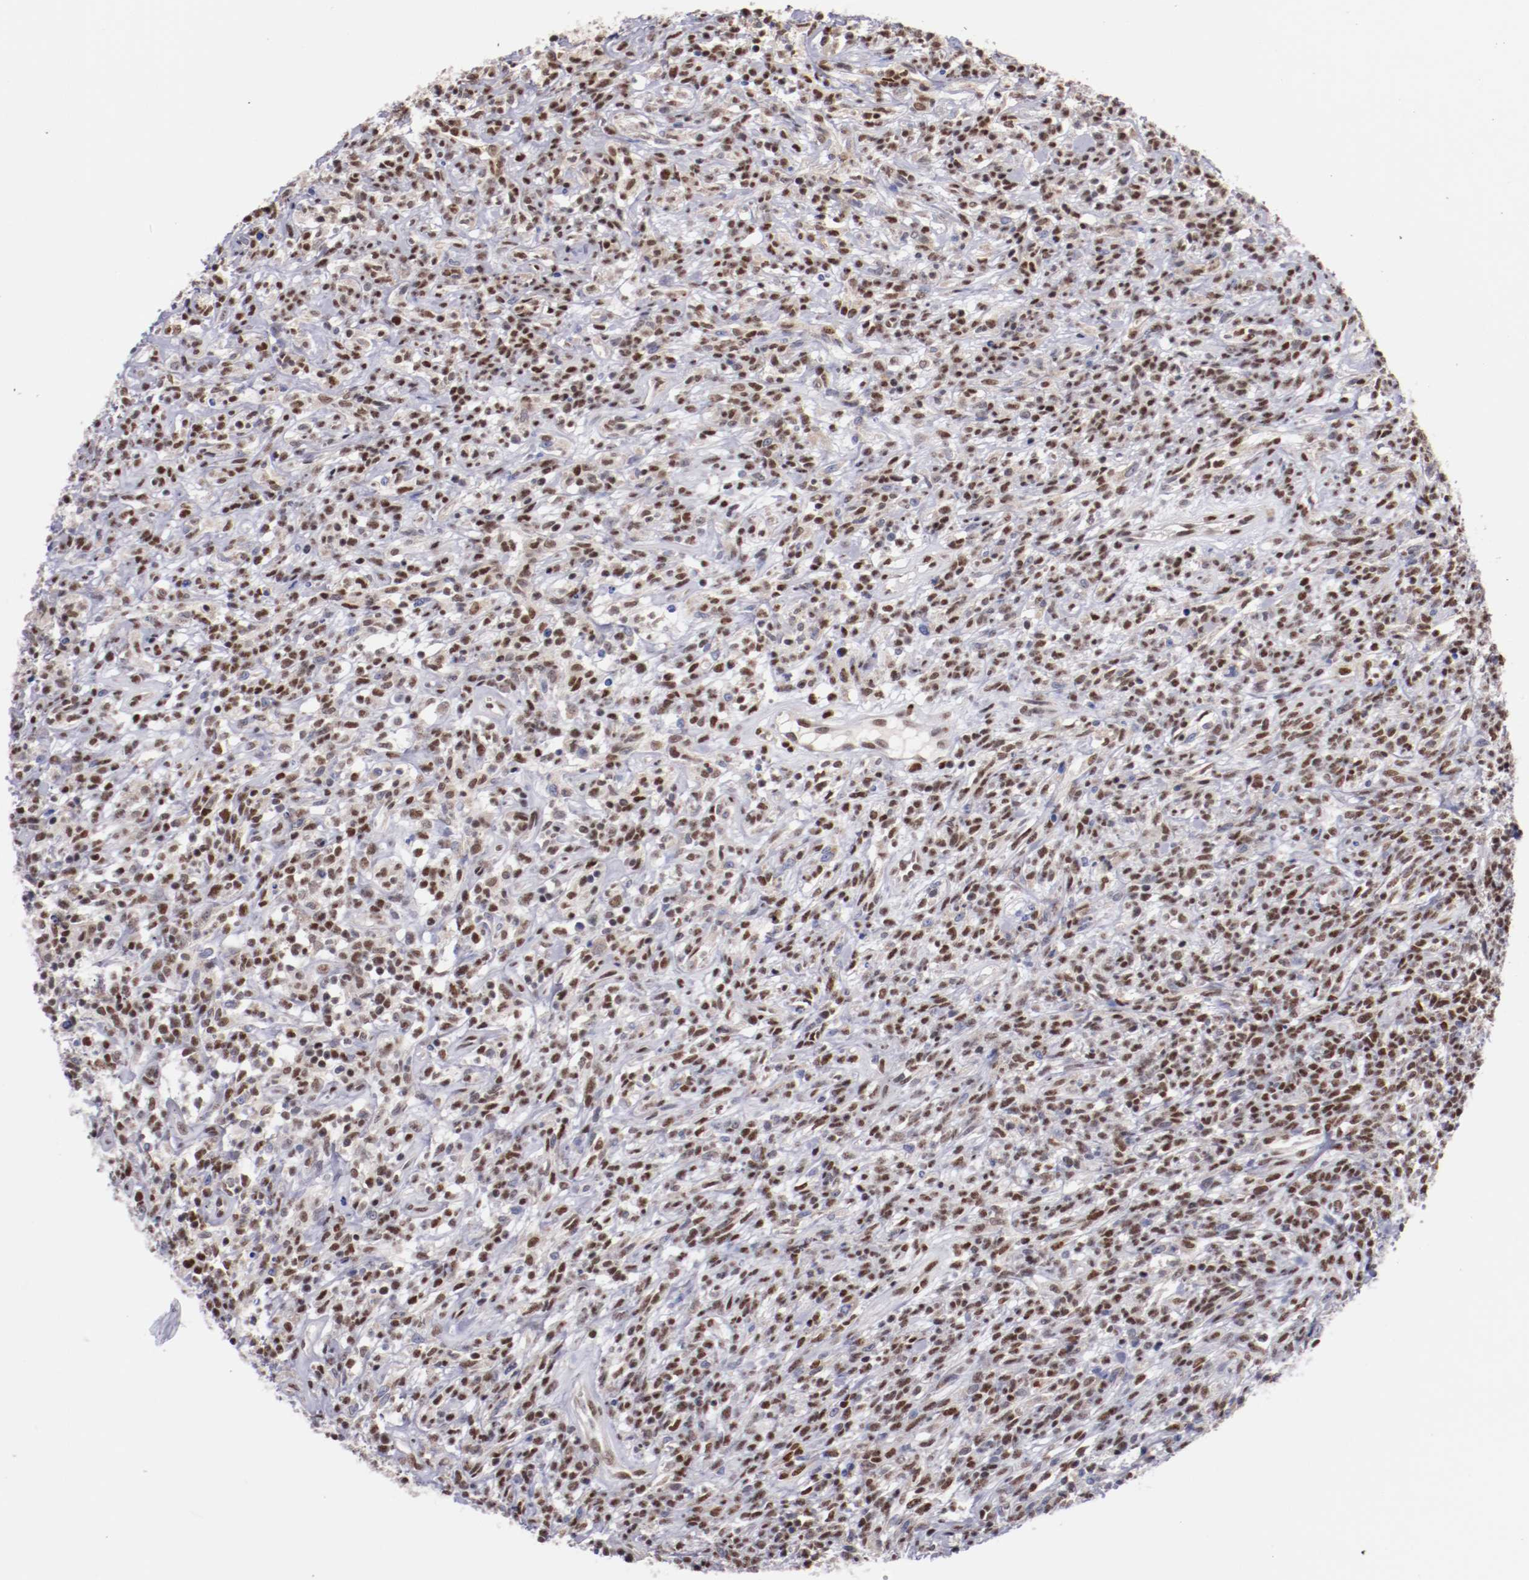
{"staining": {"intensity": "moderate", "quantity": "<25%", "location": "nuclear"}, "tissue": "lymphoma", "cell_type": "Tumor cells", "image_type": "cancer", "snomed": [{"axis": "morphology", "description": "Malignant lymphoma, non-Hodgkin's type, High grade"}, {"axis": "topography", "description": "Lymph node"}], "caption": "A brown stain highlights moderate nuclear expression of a protein in human malignant lymphoma, non-Hodgkin's type (high-grade) tumor cells.", "gene": "SRF", "patient": {"sex": "female", "age": 73}}